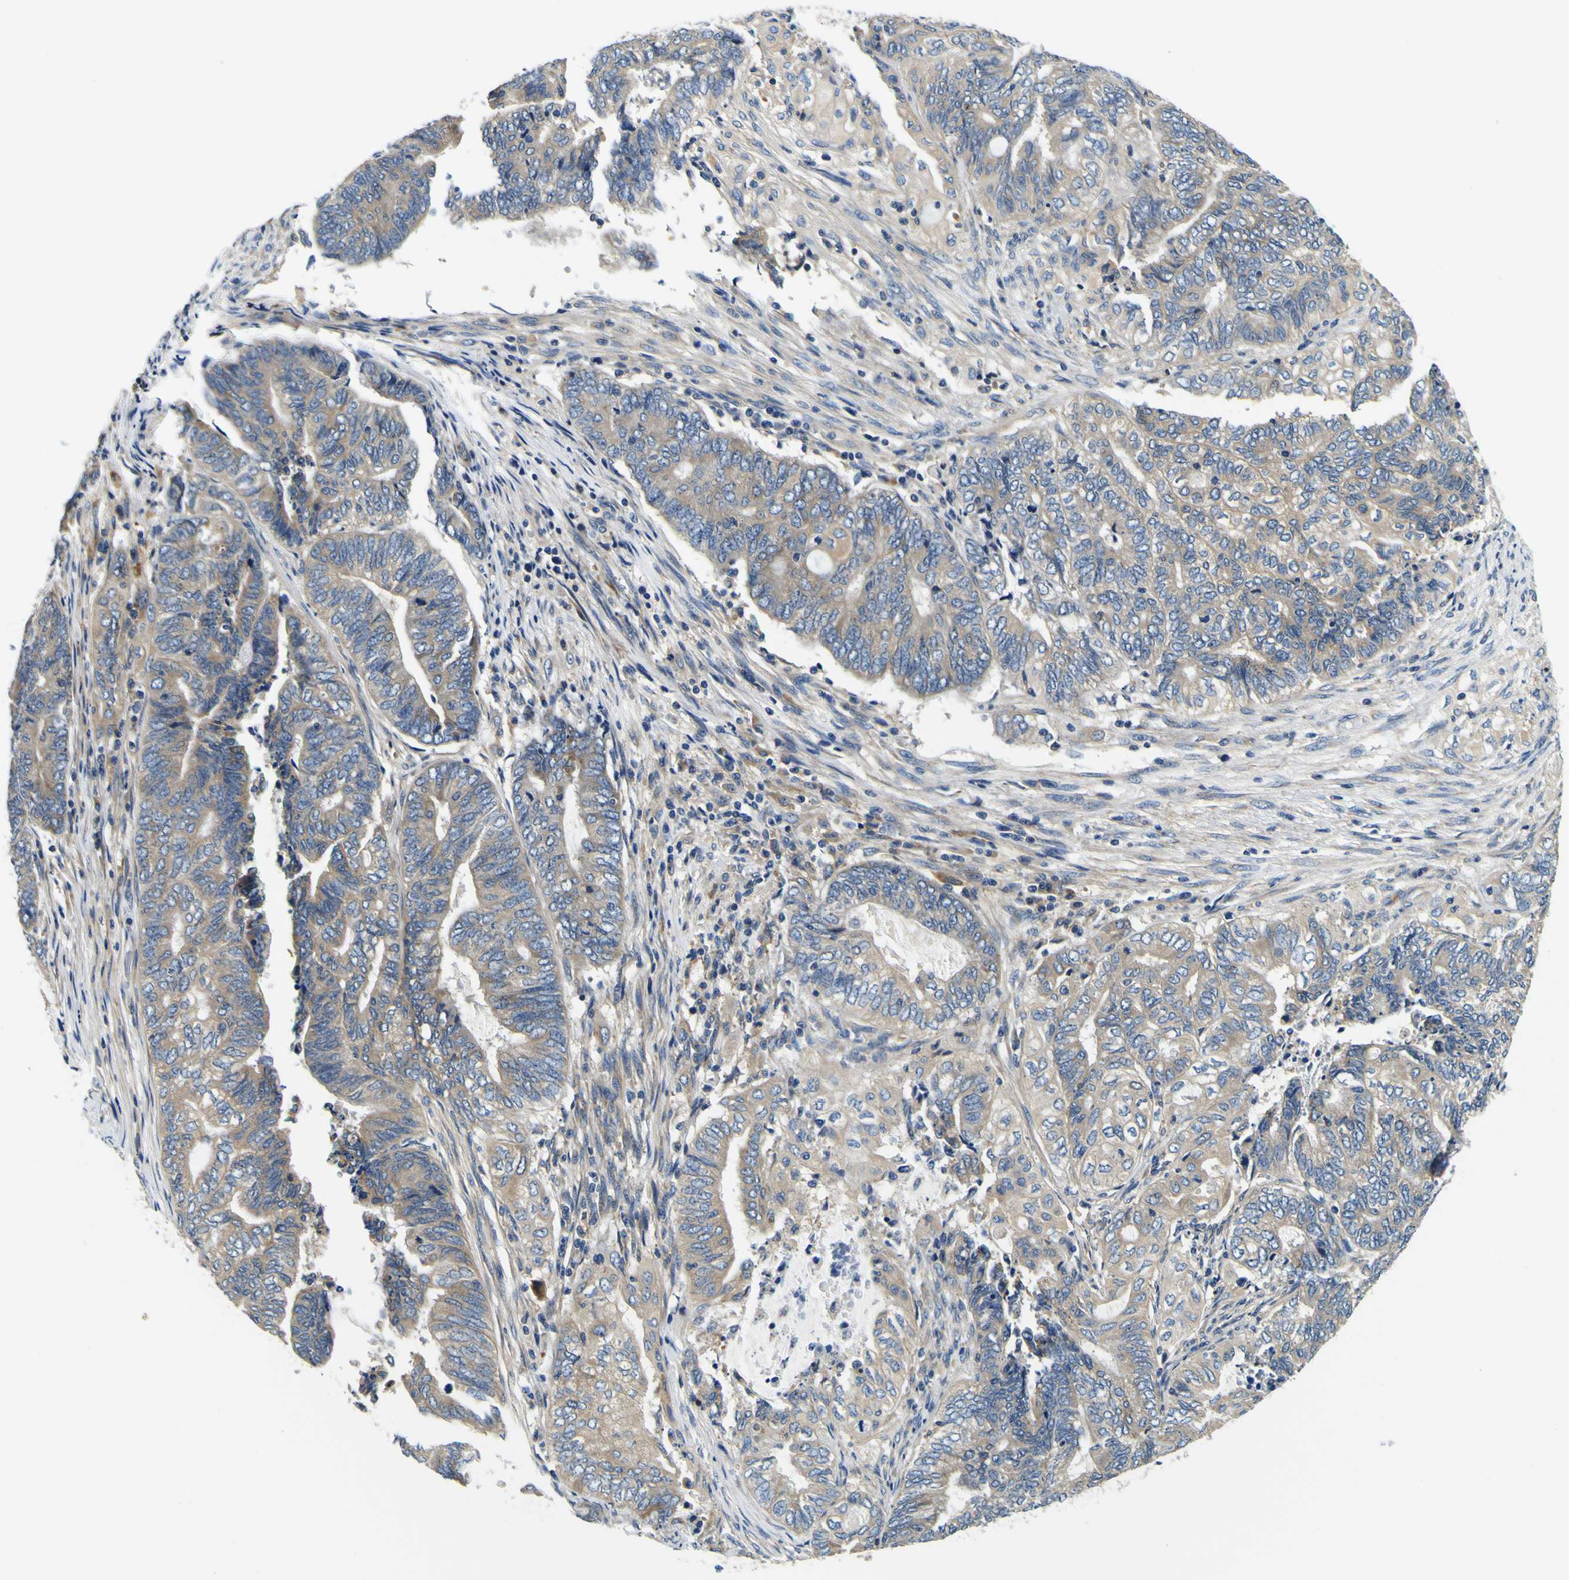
{"staining": {"intensity": "weak", "quantity": ">75%", "location": "cytoplasmic/membranous"}, "tissue": "endometrial cancer", "cell_type": "Tumor cells", "image_type": "cancer", "snomed": [{"axis": "morphology", "description": "Adenocarcinoma, NOS"}, {"axis": "topography", "description": "Uterus"}, {"axis": "topography", "description": "Endometrium"}], "caption": "IHC histopathology image of endometrial cancer stained for a protein (brown), which displays low levels of weak cytoplasmic/membranous staining in approximately >75% of tumor cells.", "gene": "CLSTN1", "patient": {"sex": "female", "age": 70}}